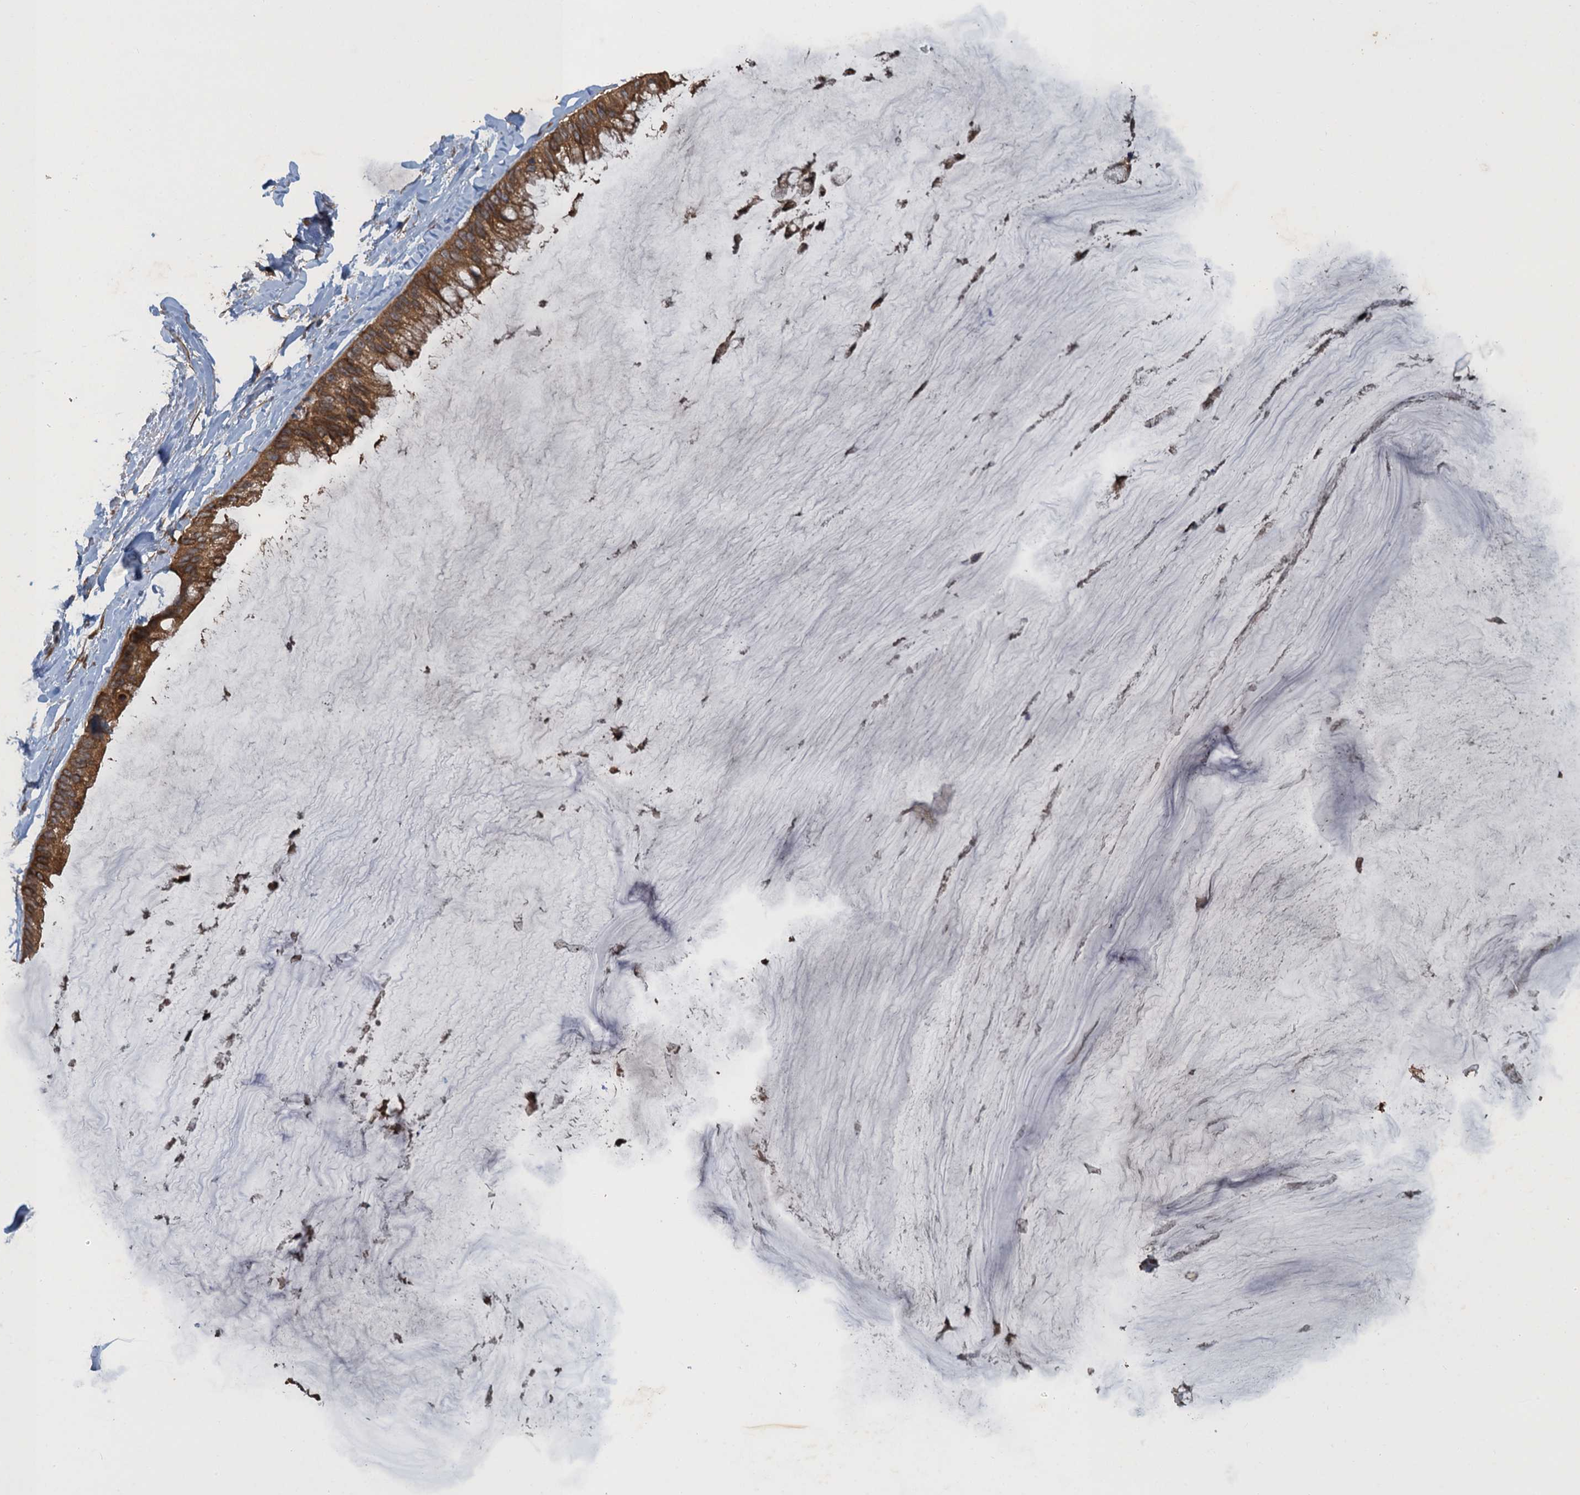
{"staining": {"intensity": "moderate", "quantity": ">75%", "location": "cytoplasmic/membranous"}, "tissue": "ovarian cancer", "cell_type": "Tumor cells", "image_type": "cancer", "snomed": [{"axis": "morphology", "description": "Cystadenocarcinoma, mucinous, NOS"}, {"axis": "topography", "description": "Ovary"}], "caption": "Tumor cells show medium levels of moderate cytoplasmic/membranous expression in about >75% of cells in ovarian mucinous cystadenocarcinoma.", "gene": "GLE1", "patient": {"sex": "female", "age": 39}}